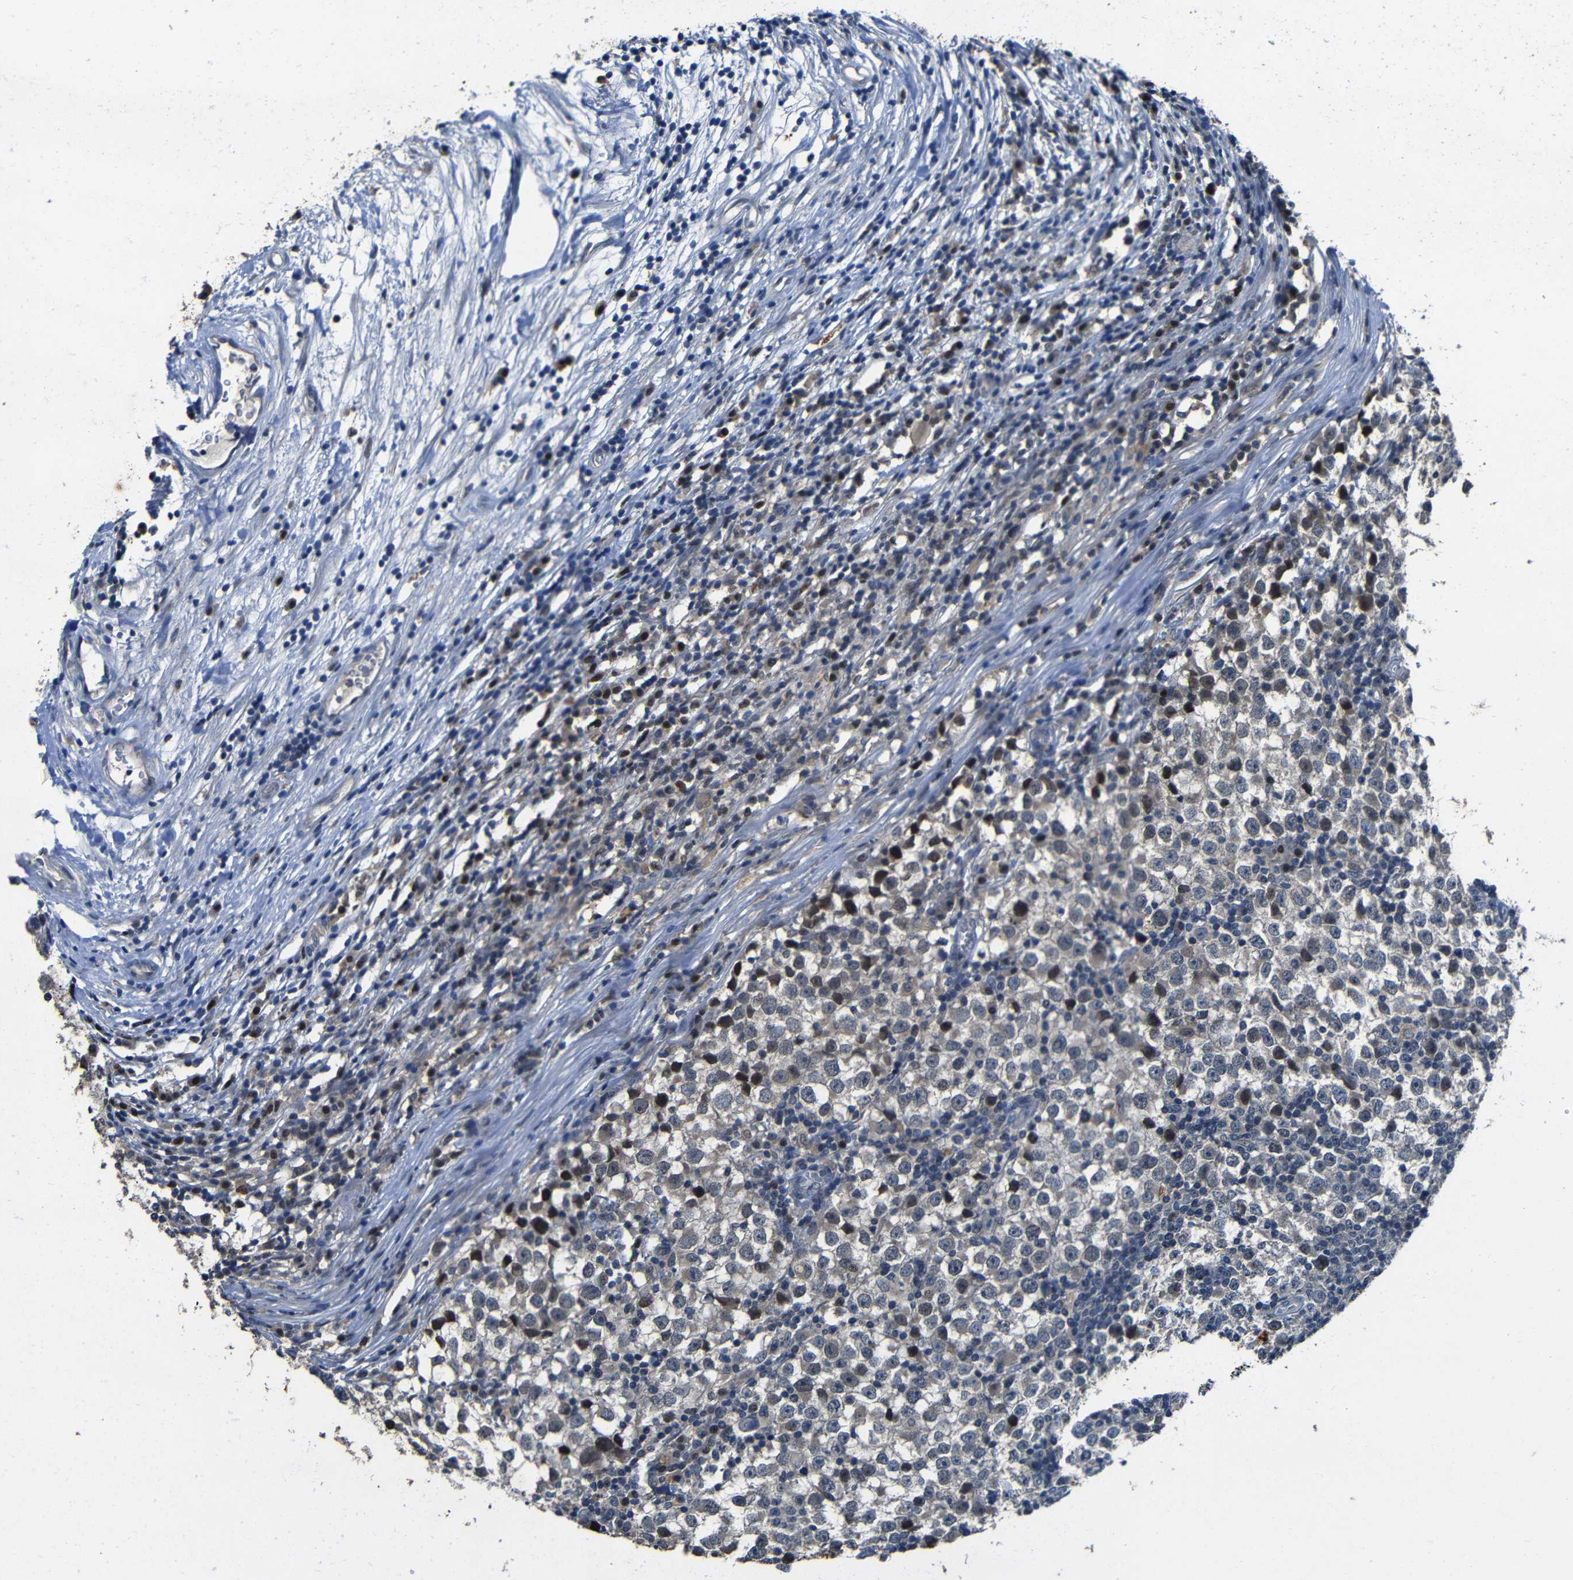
{"staining": {"intensity": "weak", "quantity": "<25%", "location": "cytoplasmic/membranous"}, "tissue": "testis cancer", "cell_type": "Tumor cells", "image_type": "cancer", "snomed": [{"axis": "morphology", "description": "Seminoma, NOS"}, {"axis": "topography", "description": "Testis"}], "caption": "High power microscopy photomicrograph of an immunohistochemistry (IHC) micrograph of testis seminoma, revealing no significant expression in tumor cells.", "gene": "C6orf89", "patient": {"sex": "male", "age": 65}}